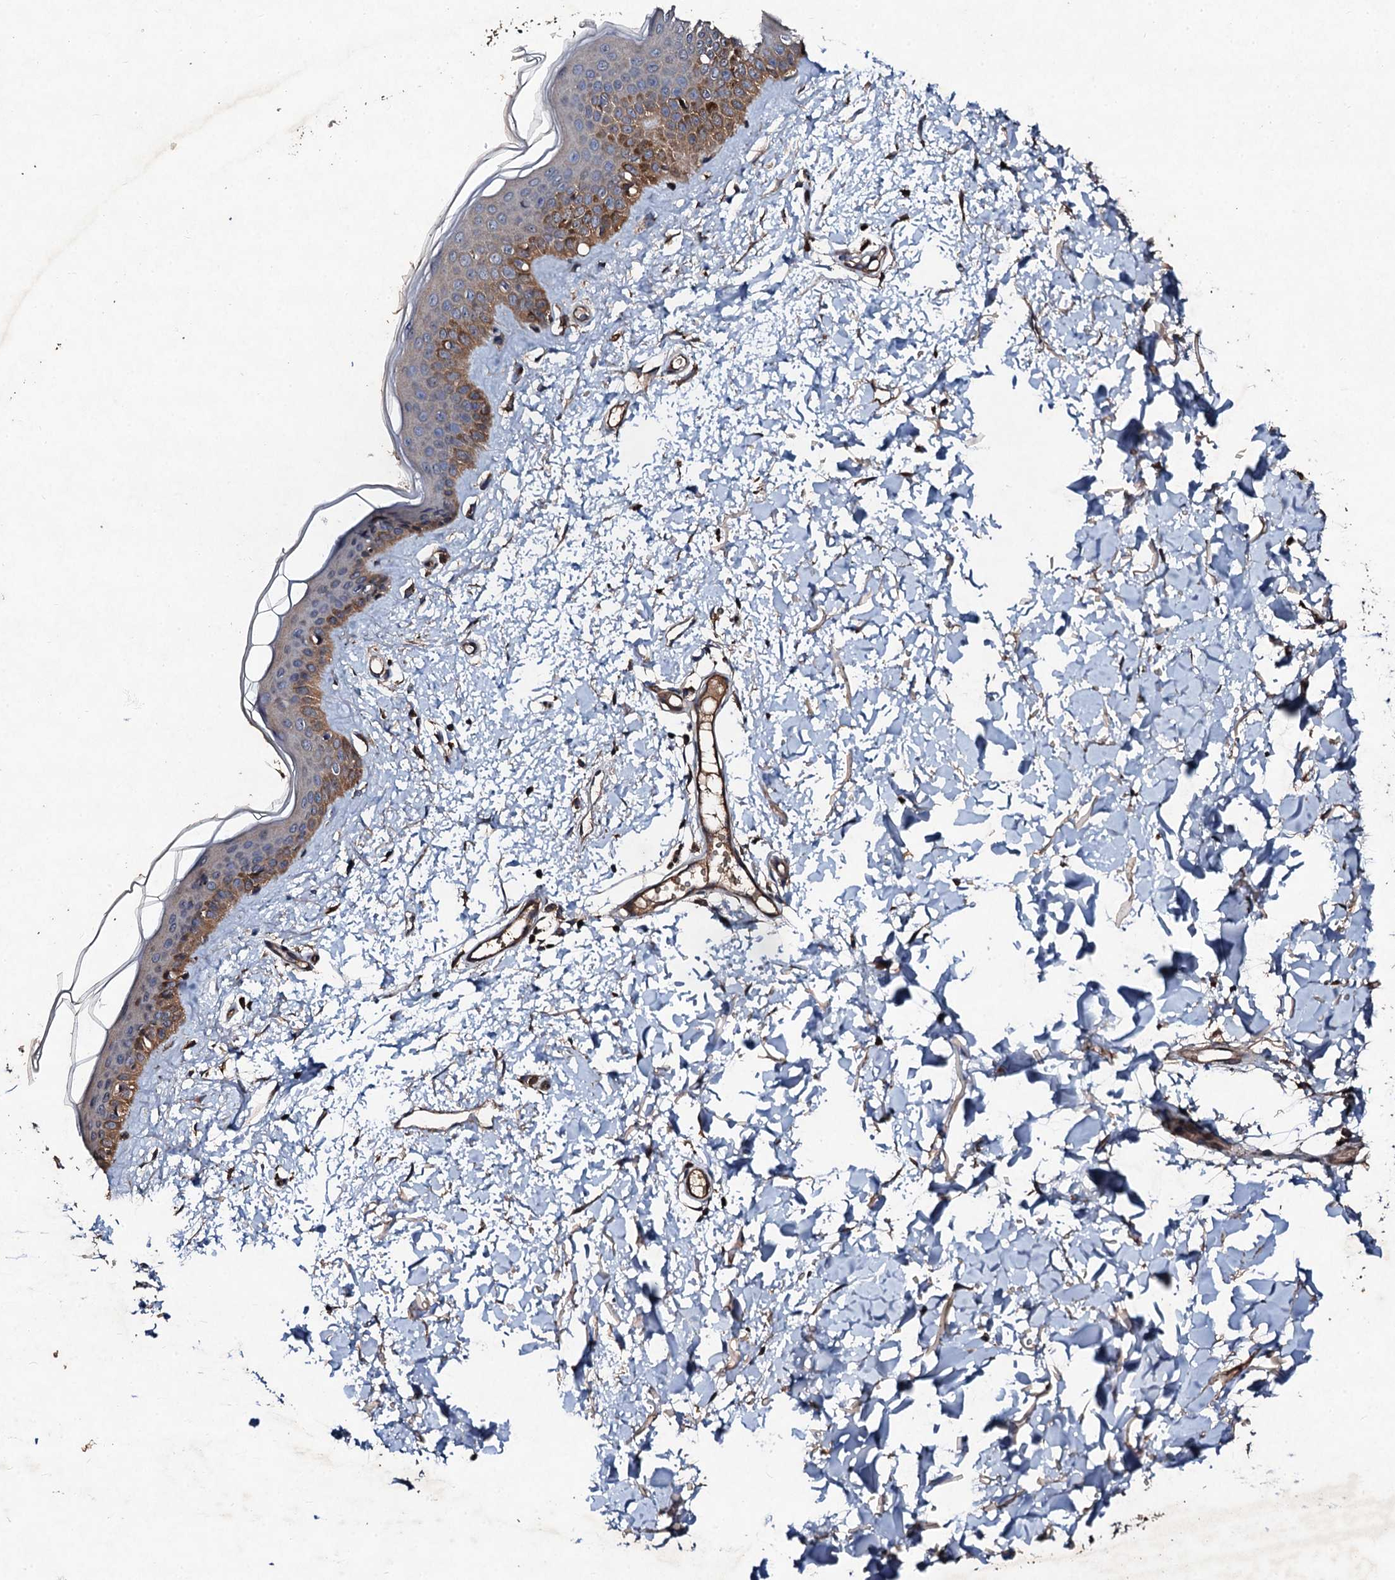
{"staining": {"intensity": "moderate", "quantity": ">75%", "location": "cytoplasmic/membranous"}, "tissue": "skin", "cell_type": "Fibroblasts", "image_type": "normal", "snomed": [{"axis": "morphology", "description": "Normal tissue, NOS"}, {"axis": "topography", "description": "Skin"}], "caption": "Immunohistochemical staining of unremarkable human skin shows >75% levels of moderate cytoplasmic/membranous protein staining in about >75% of fibroblasts. (DAB (3,3'-diaminobenzidine) = brown stain, brightfield microscopy at high magnification).", "gene": "KERA", "patient": {"sex": "female", "age": 58}}